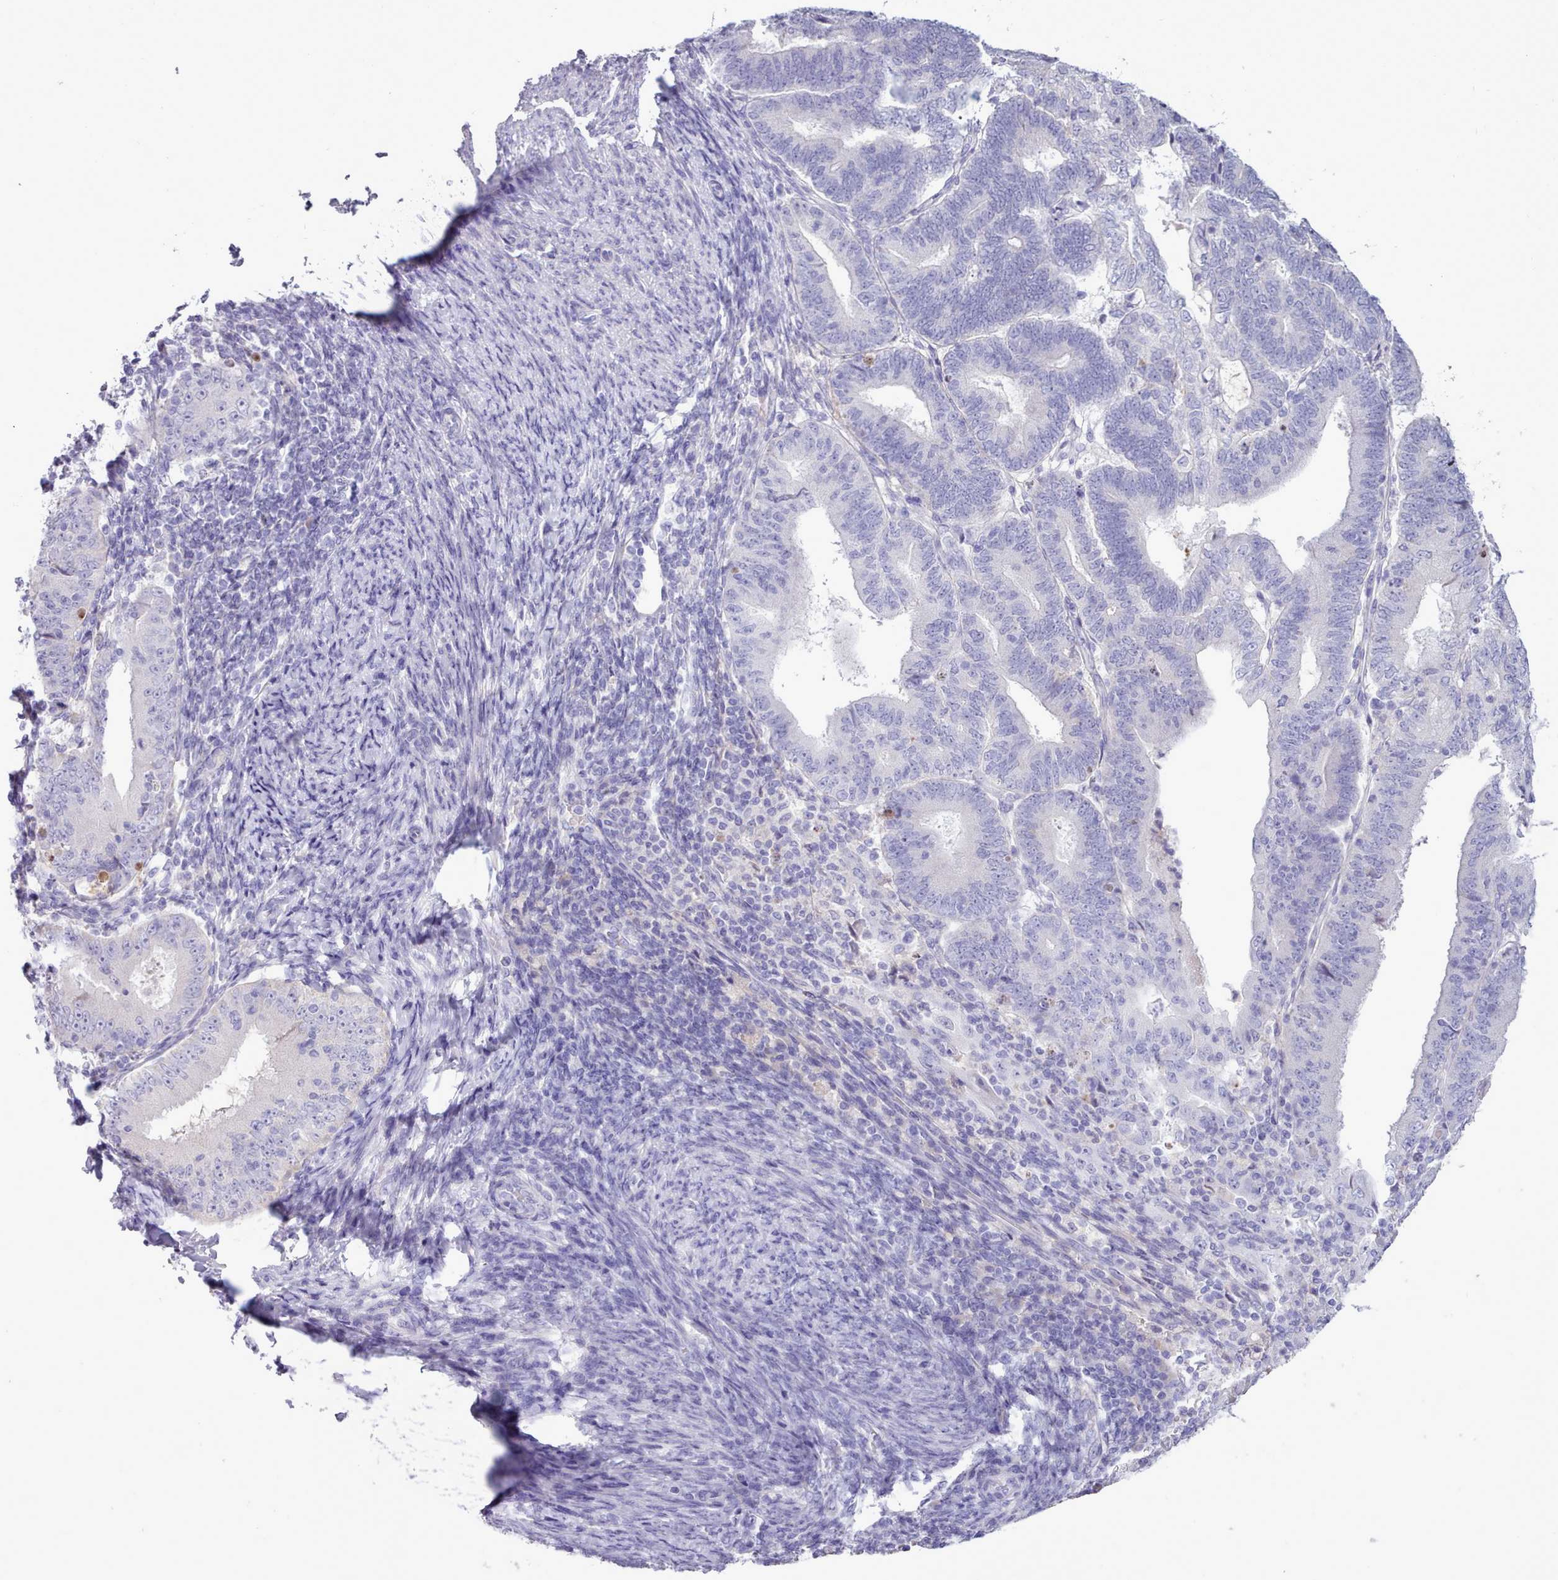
{"staining": {"intensity": "negative", "quantity": "none", "location": "none"}, "tissue": "endometrial cancer", "cell_type": "Tumor cells", "image_type": "cancer", "snomed": [{"axis": "morphology", "description": "Adenocarcinoma, NOS"}, {"axis": "topography", "description": "Endometrium"}], "caption": "This micrograph is of endometrial adenocarcinoma stained with immunohistochemistry to label a protein in brown with the nuclei are counter-stained blue. There is no positivity in tumor cells. Nuclei are stained in blue.", "gene": "CYP2A13", "patient": {"sex": "female", "age": 70}}